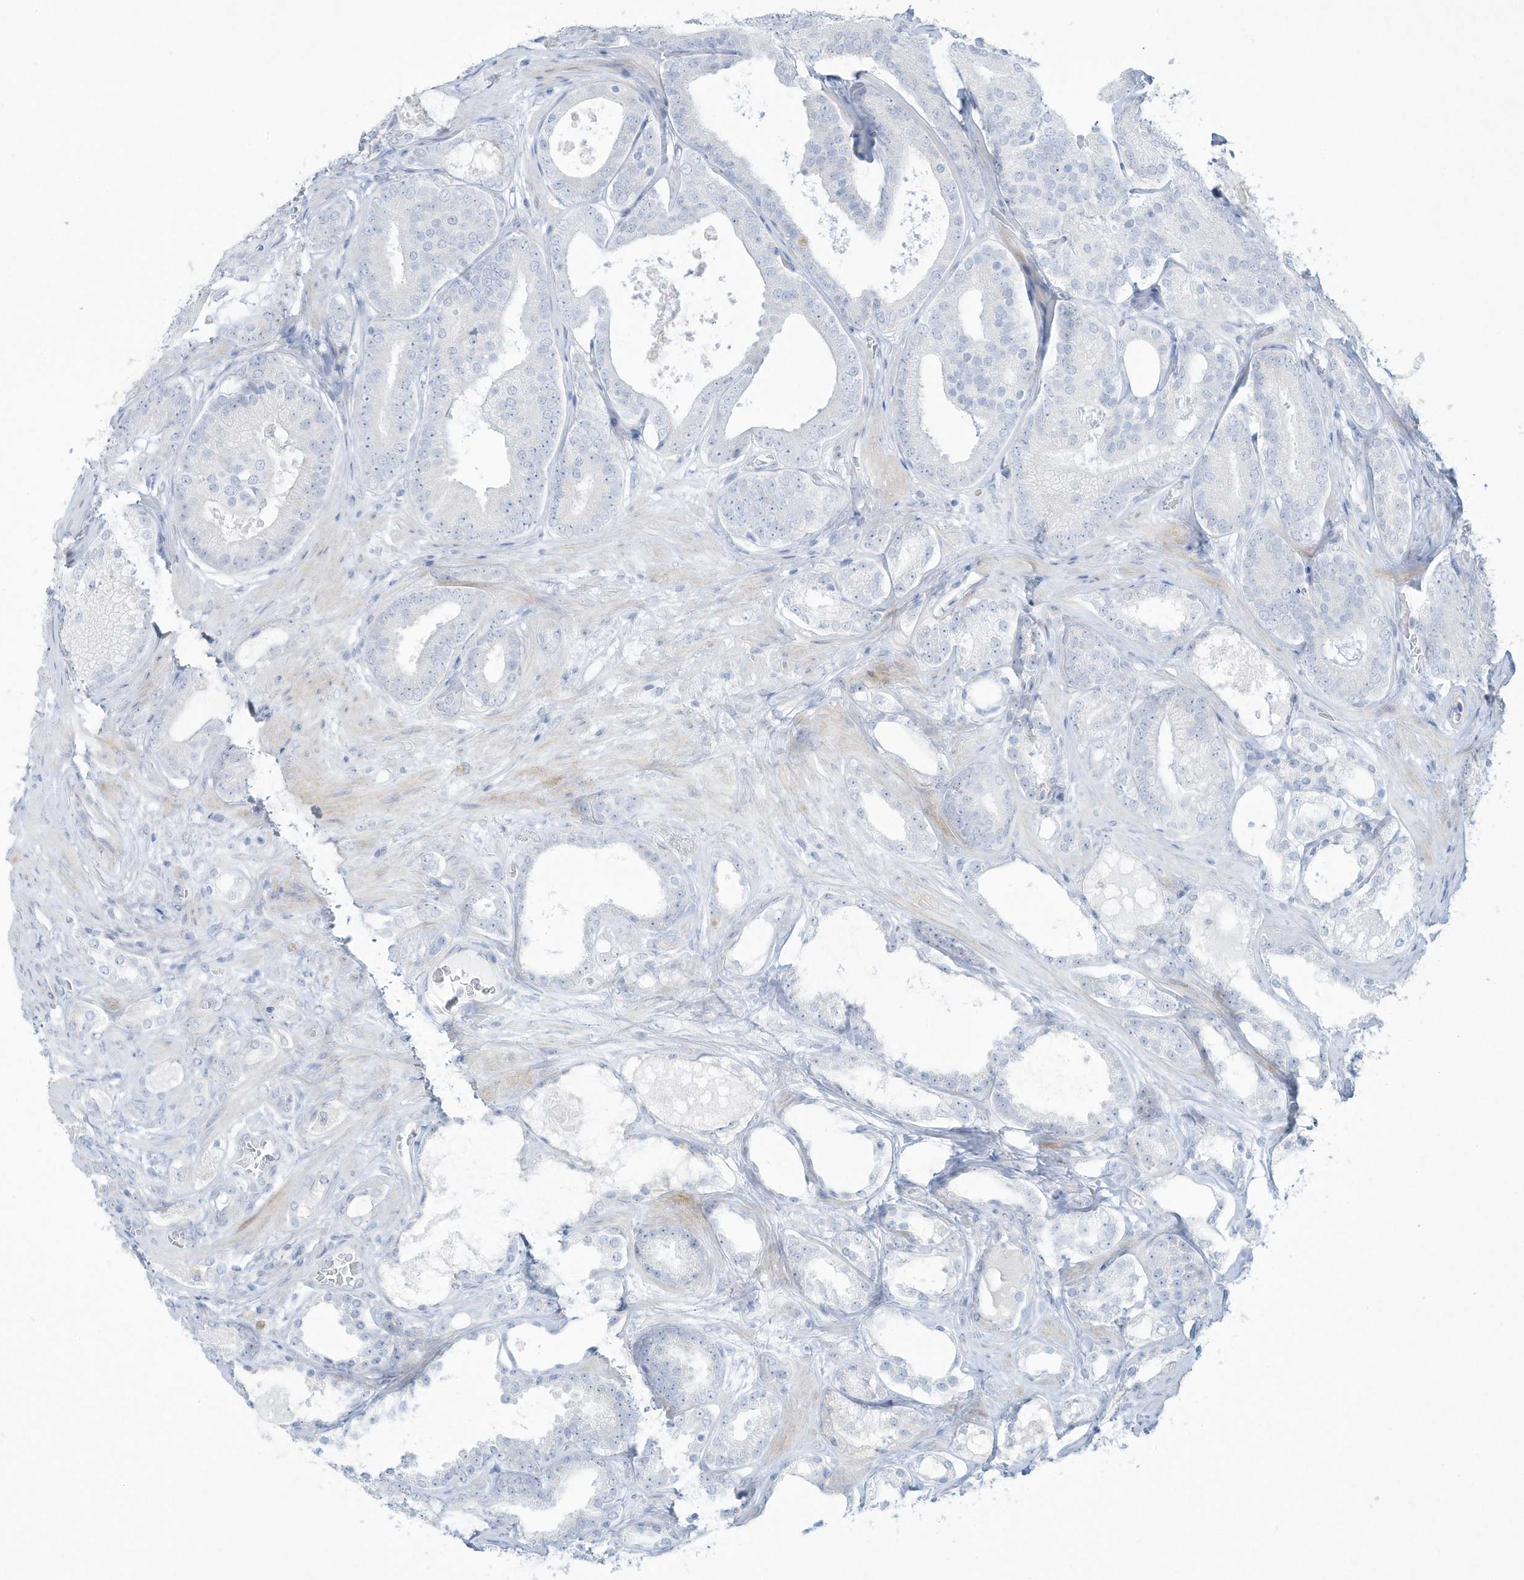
{"staining": {"intensity": "negative", "quantity": "none", "location": "none"}, "tissue": "prostate cancer", "cell_type": "Tumor cells", "image_type": "cancer", "snomed": [{"axis": "morphology", "description": "Adenocarcinoma, High grade"}, {"axis": "topography", "description": "Prostate"}], "caption": "Immunohistochemistry of human high-grade adenocarcinoma (prostate) shows no expression in tumor cells.", "gene": "PAX6", "patient": {"sex": "male", "age": 60}}